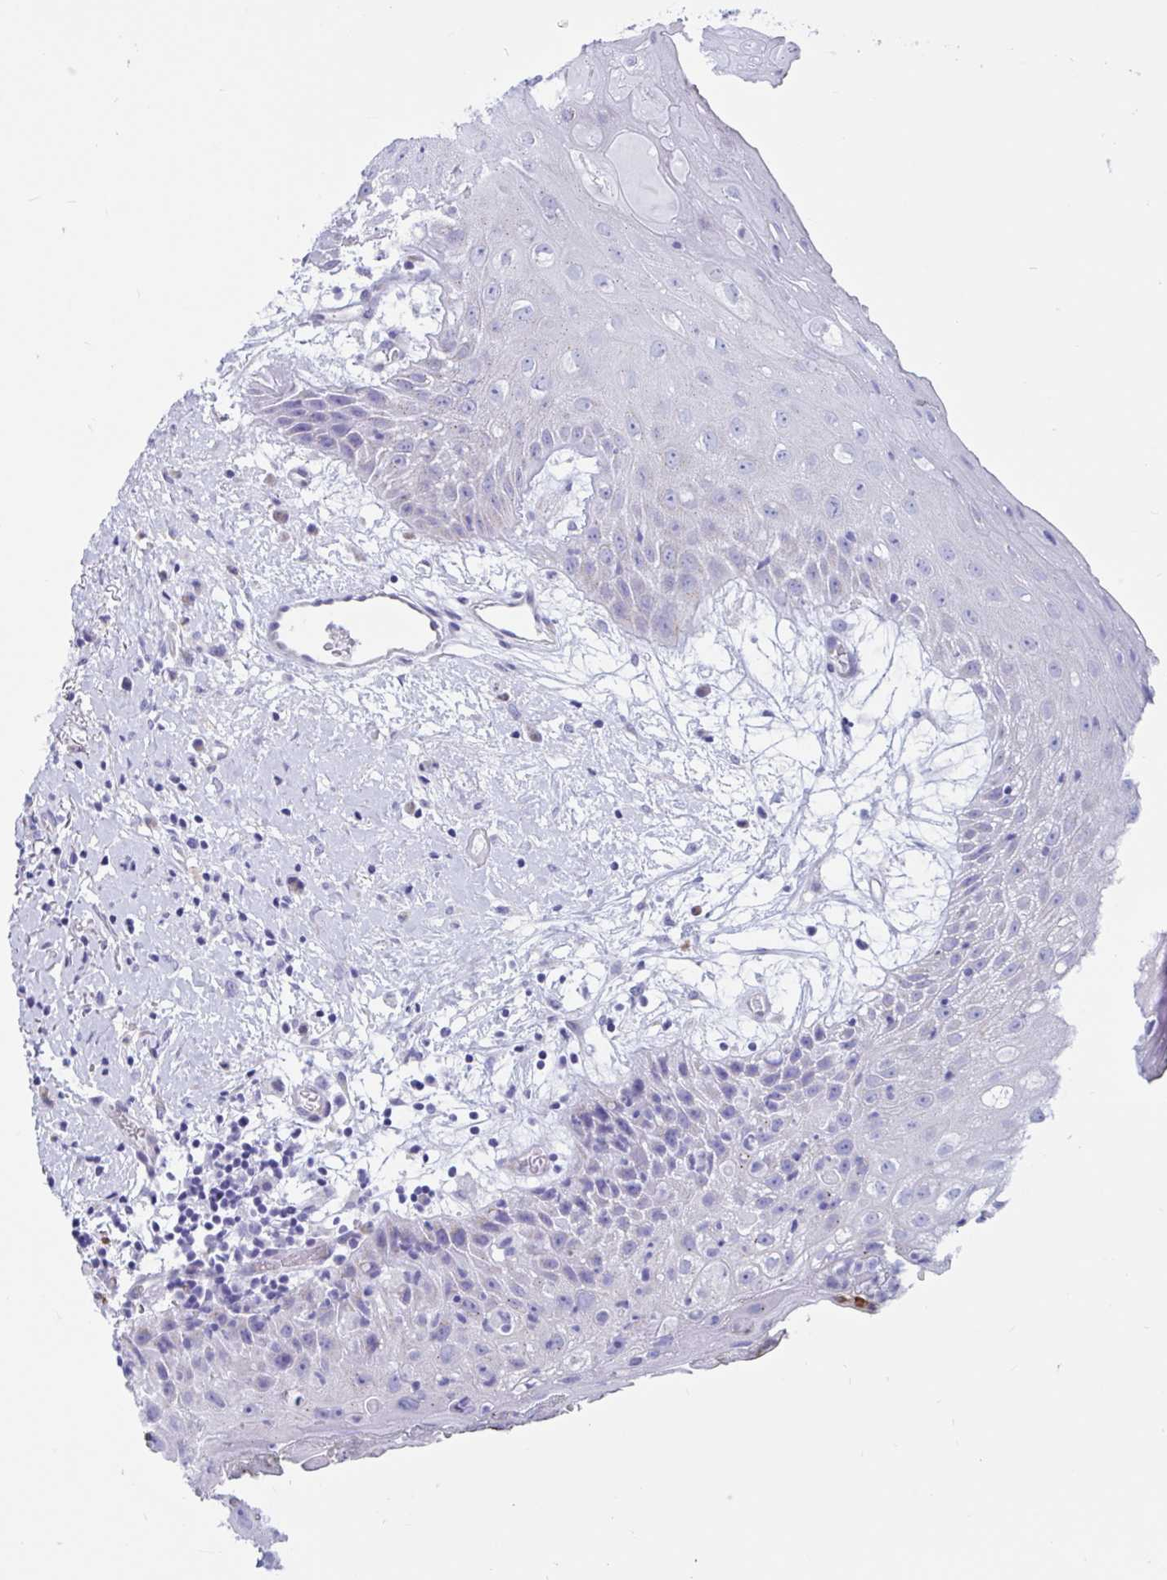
{"staining": {"intensity": "negative", "quantity": "none", "location": "none"}, "tissue": "oral mucosa", "cell_type": "Squamous epithelial cells", "image_type": "normal", "snomed": [{"axis": "morphology", "description": "Normal tissue, NOS"}, {"axis": "morphology", "description": "Squamous cell carcinoma, NOS"}, {"axis": "topography", "description": "Oral tissue"}, {"axis": "topography", "description": "Peripheral nerve tissue"}, {"axis": "topography", "description": "Head-Neck"}], "caption": "Oral mucosa stained for a protein using immunohistochemistry reveals no staining squamous epithelial cells.", "gene": "RNASE3", "patient": {"sex": "female", "age": 59}}